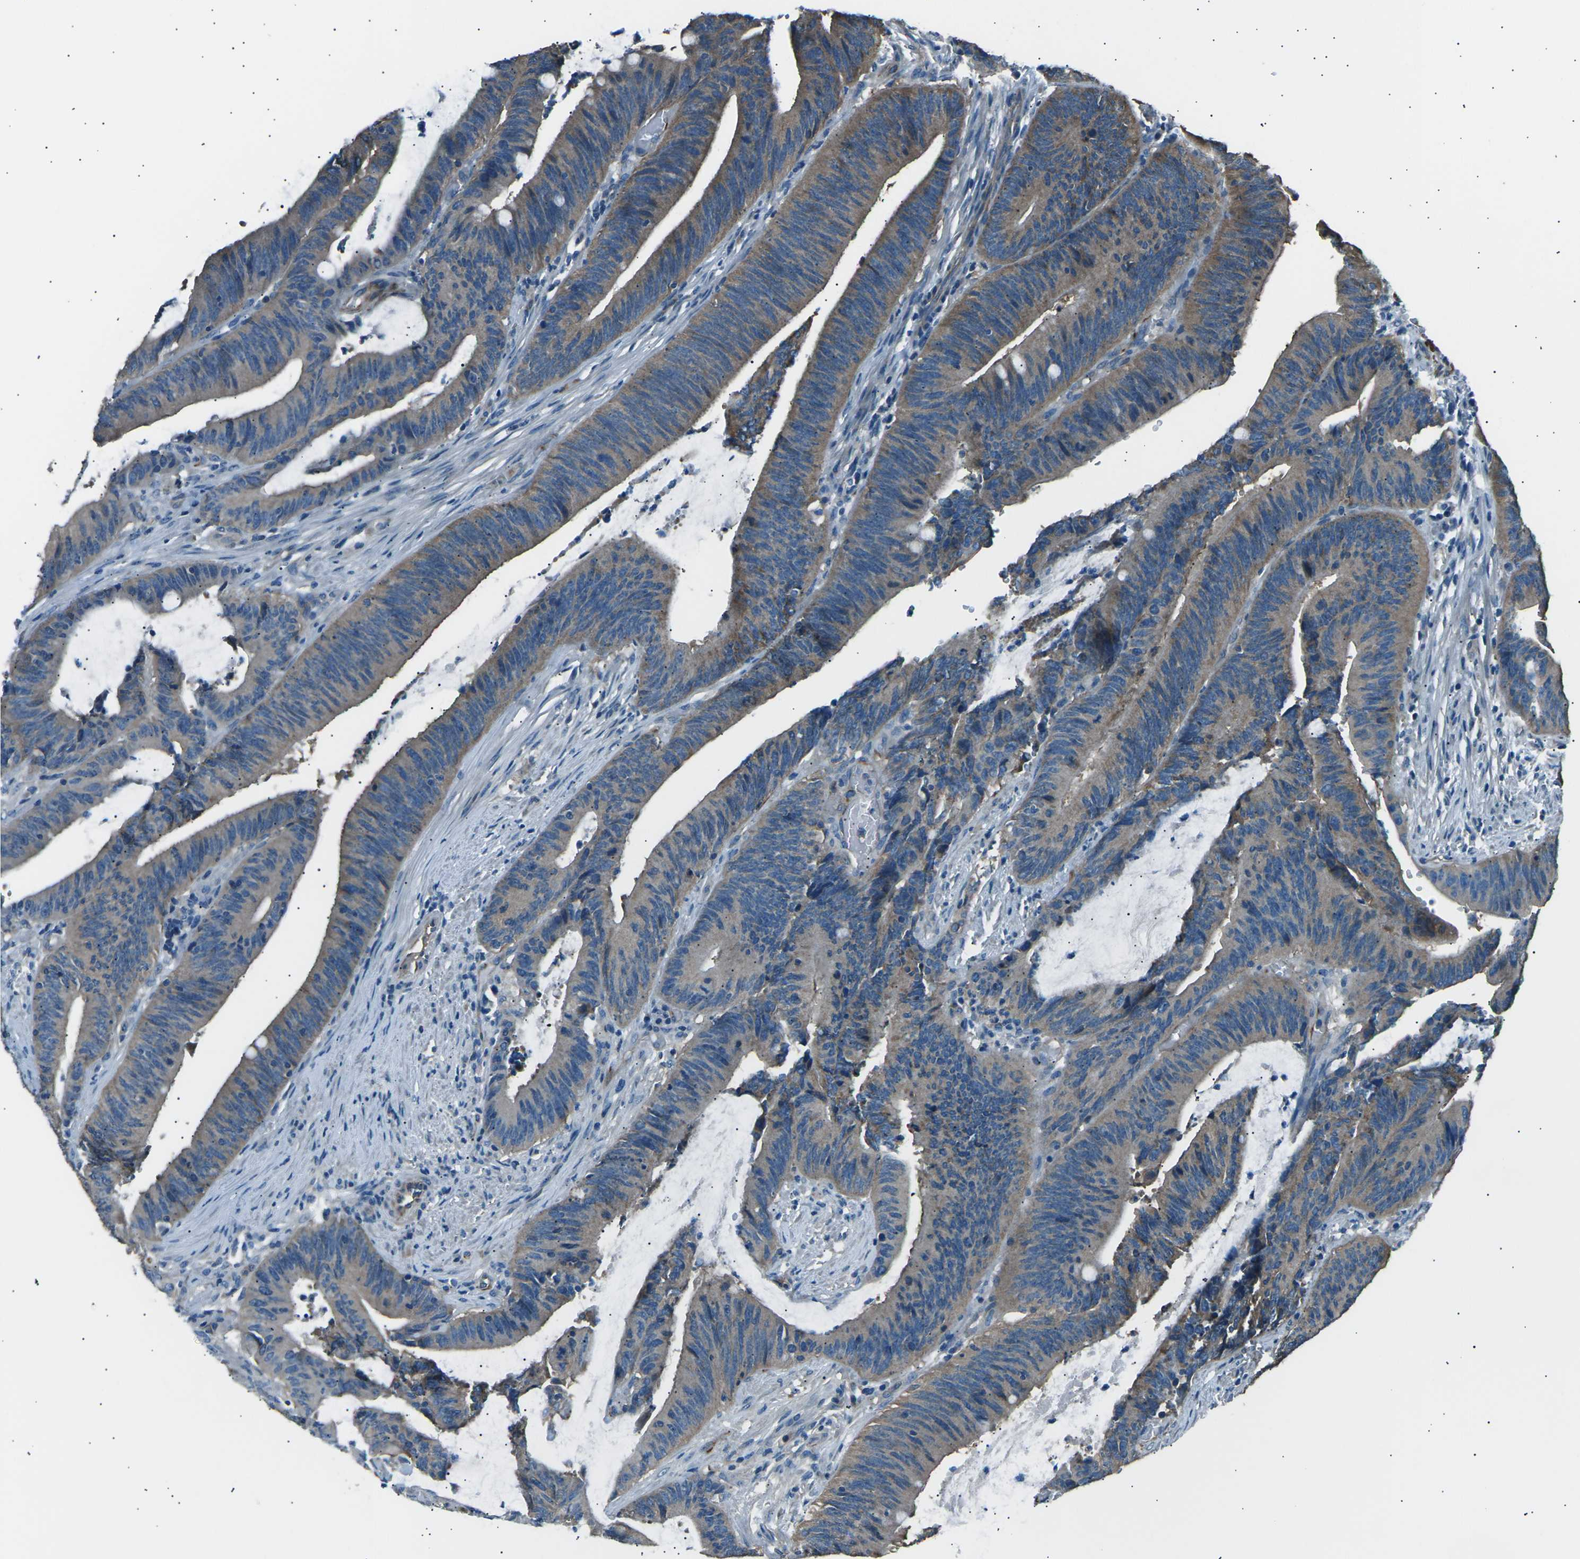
{"staining": {"intensity": "moderate", "quantity": ">75%", "location": "cytoplasmic/membranous"}, "tissue": "colorectal cancer", "cell_type": "Tumor cells", "image_type": "cancer", "snomed": [{"axis": "morphology", "description": "Normal tissue, NOS"}, {"axis": "morphology", "description": "Adenocarcinoma, NOS"}, {"axis": "topography", "description": "Rectum"}], "caption": "Moderate cytoplasmic/membranous staining is appreciated in approximately >75% of tumor cells in colorectal adenocarcinoma.", "gene": "SLK", "patient": {"sex": "female", "age": 66}}